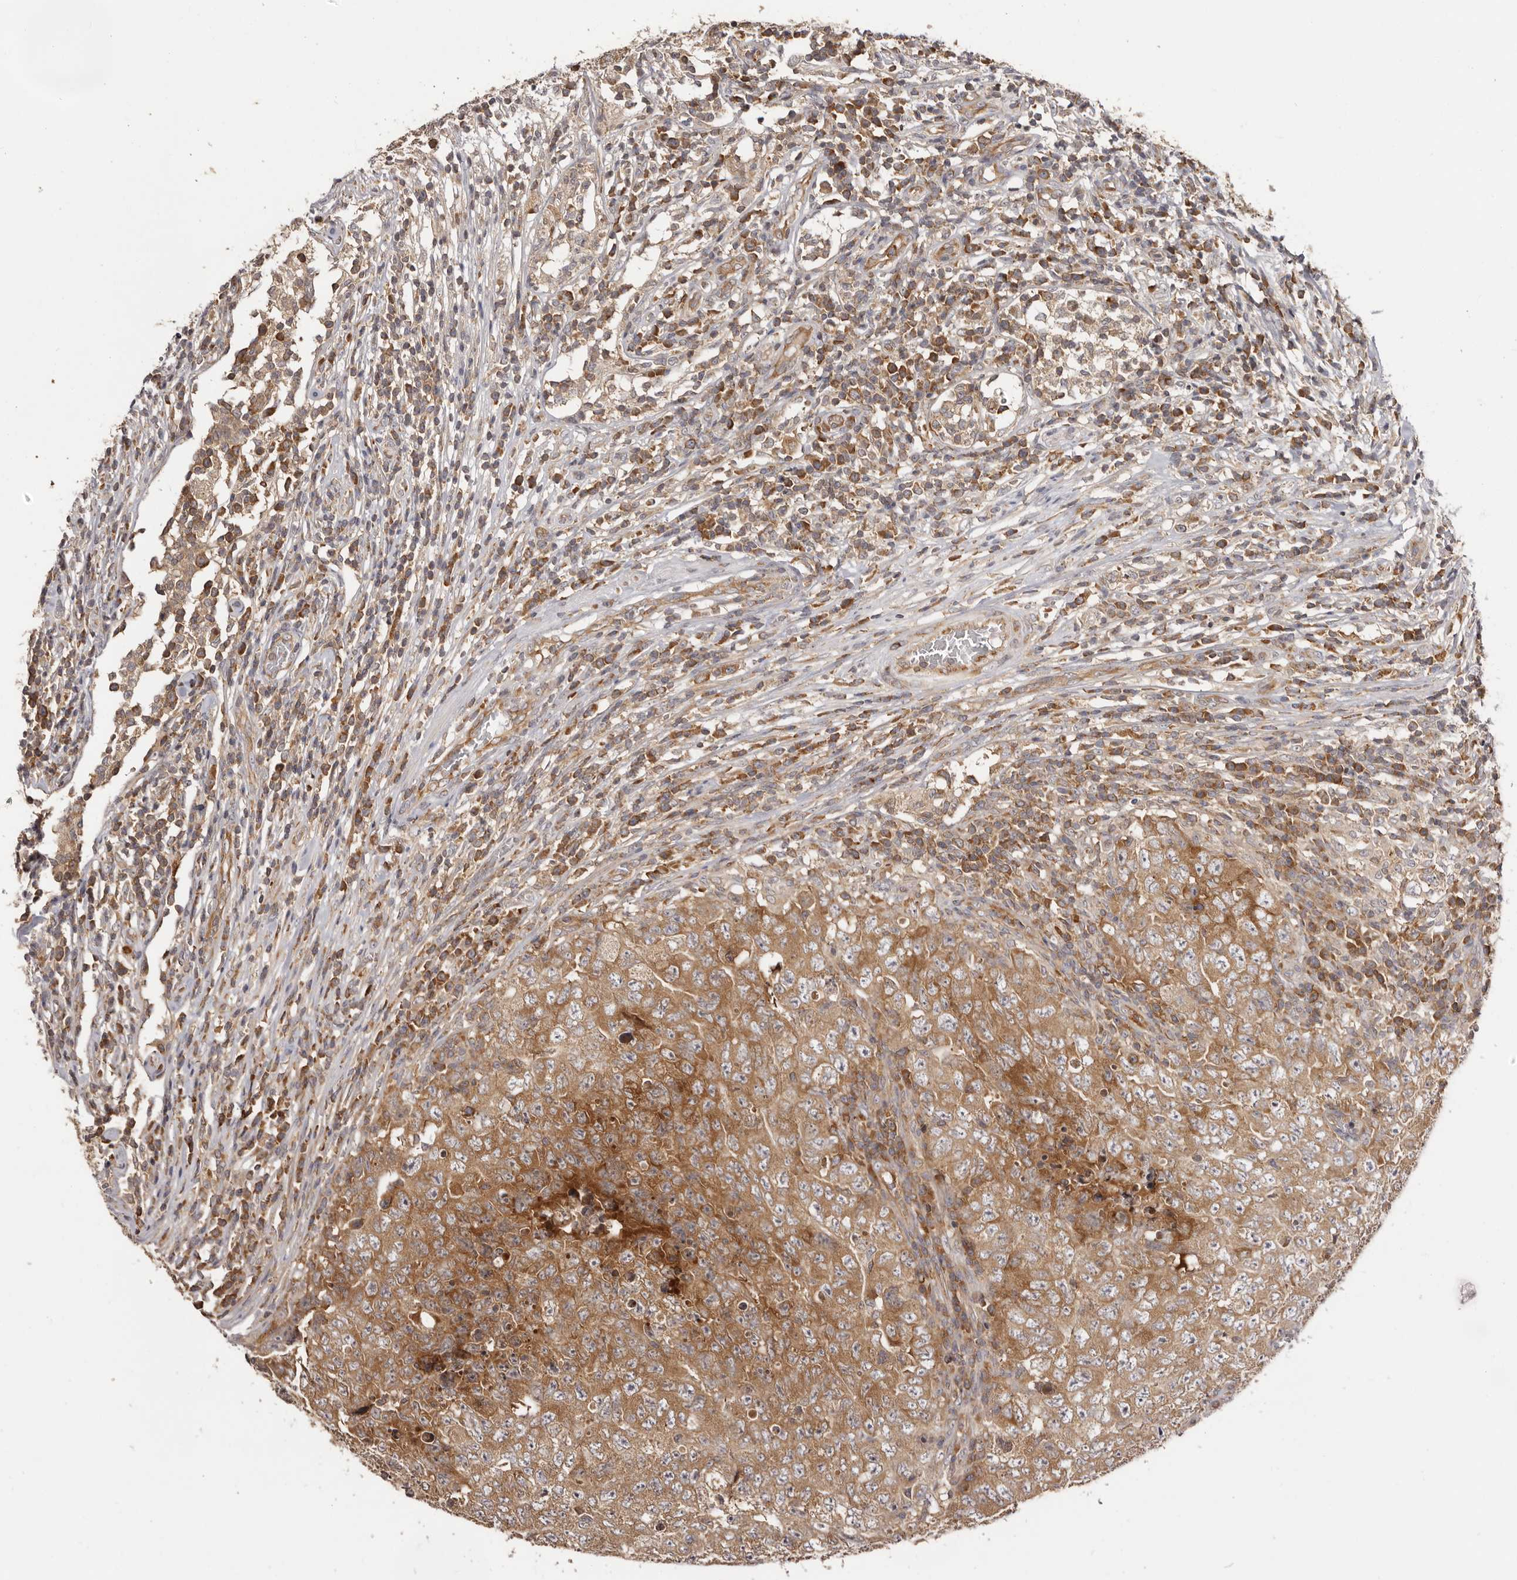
{"staining": {"intensity": "moderate", "quantity": ">75%", "location": "cytoplasmic/membranous"}, "tissue": "testis cancer", "cell_type": "Tumor cells", "image_type": "cancer", "snomed": [{"axis": "morphology", "description": "Carcinoma, Embryonal, NOS"}, {"axis": "topography", "description": "Testis"}], "caption": "There is medium levels of moderate cytoplasmic/membranous expression in tumor cells of testis embryonal carcinoma, as demonstrated by immunohistochemical staining (brown color).", "gene": "EEF1E1", "patient": {"sex": "male", "age": 26}}